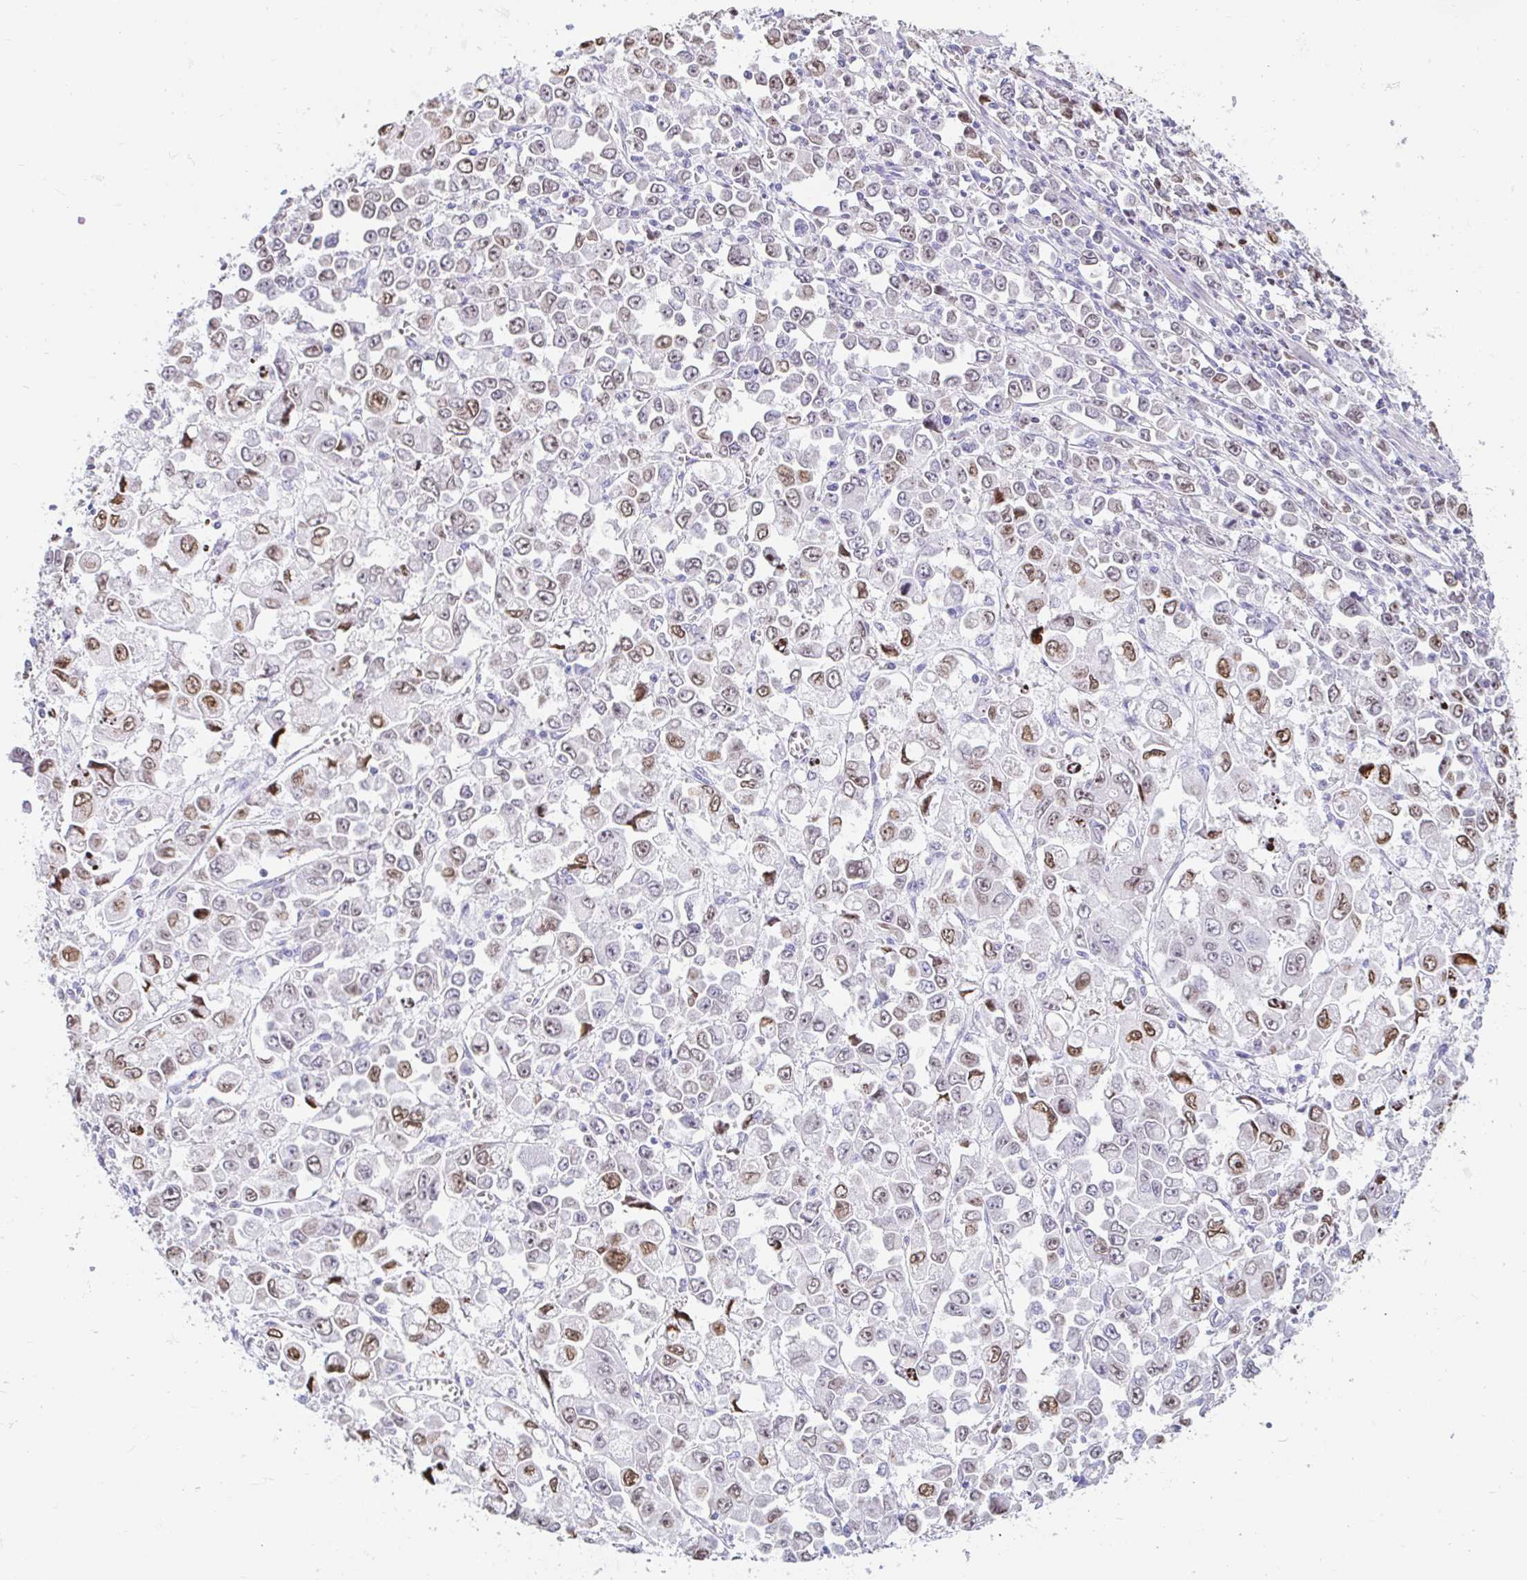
{"staining": {"intensity": "moderate", "quantity": "<25%", "location": "nuclear"}, "tissue": "stomach cancer", "cell_type": "Tumor cells", "image_type": "cancer", "snomed": [{"axis": "morphology", "description": "Adenocarcinoma, NOS"}, {"axis": "topography", "description": "Stomach, upper"}], "caption": "Immunohistochemistry of stomach cancer (adenocarcinoma) shows low levels of moderate nuclear positivity in approximately <25% of tumor cells.", "gene": "CAPSL", "patient": {"sex": "male", "age": 70}}